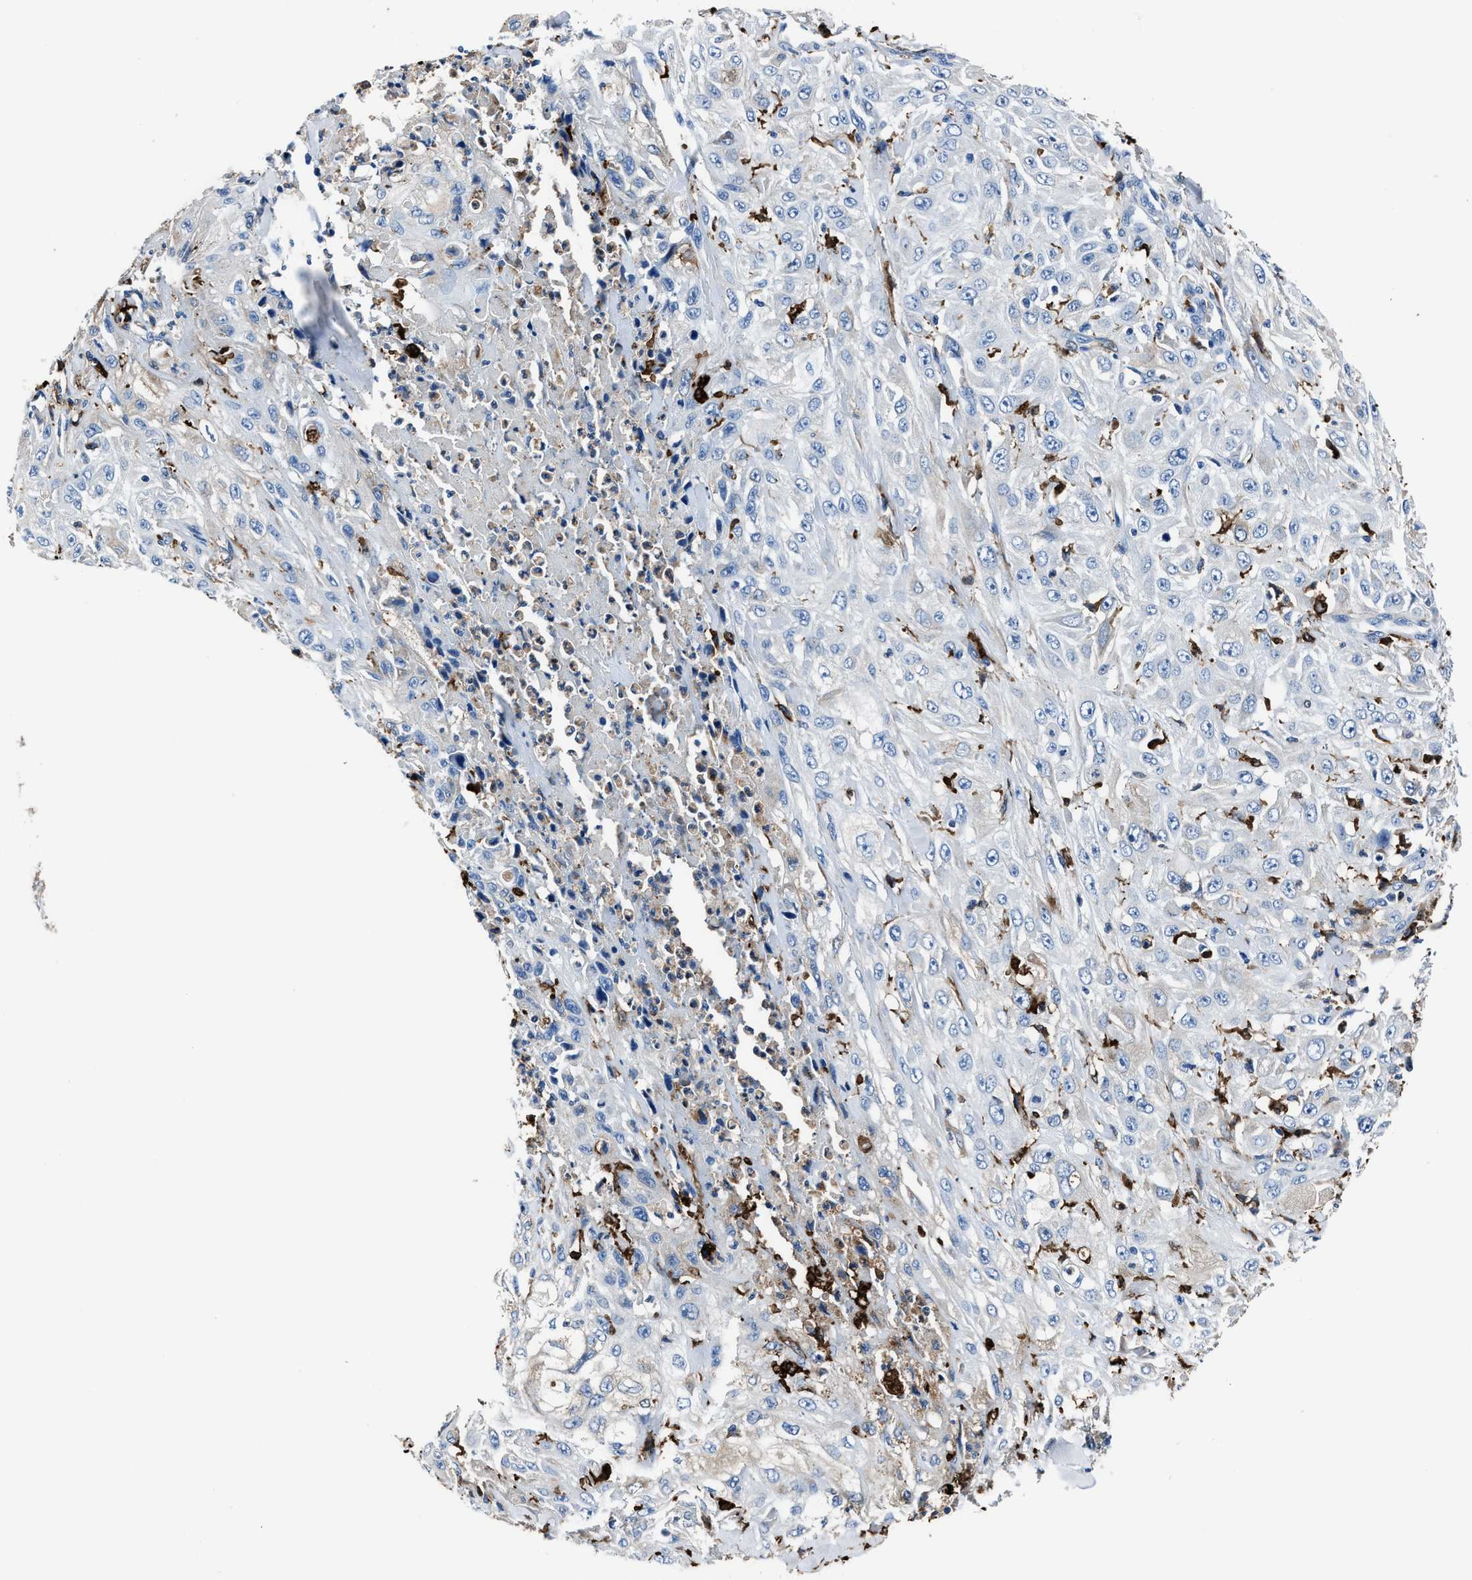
{"staining": {"intensity": "weak", "quantity": "<25%", "location": "cytoplasmic/membranous"}, "tissue": "skin cancer", "cell_type": "Tumor cells", "image_type": "cancer", "snomed": [{"axis": "morphology", "description": "Squamous cell carcinoma, NOS"}, {"axis": "morphology", "description": "Squamous cell carcinoma, metastatic, NOS"}, {"axis": "topography", "description": "Skin"}, {"axis": "topography", "description": "Lymph node"}], "caption": "Immunohistochemistry of skin cancer shows no staining in tumor cells.", "gene": "FTL", "patient": {"sex": "male", "age": 75}}